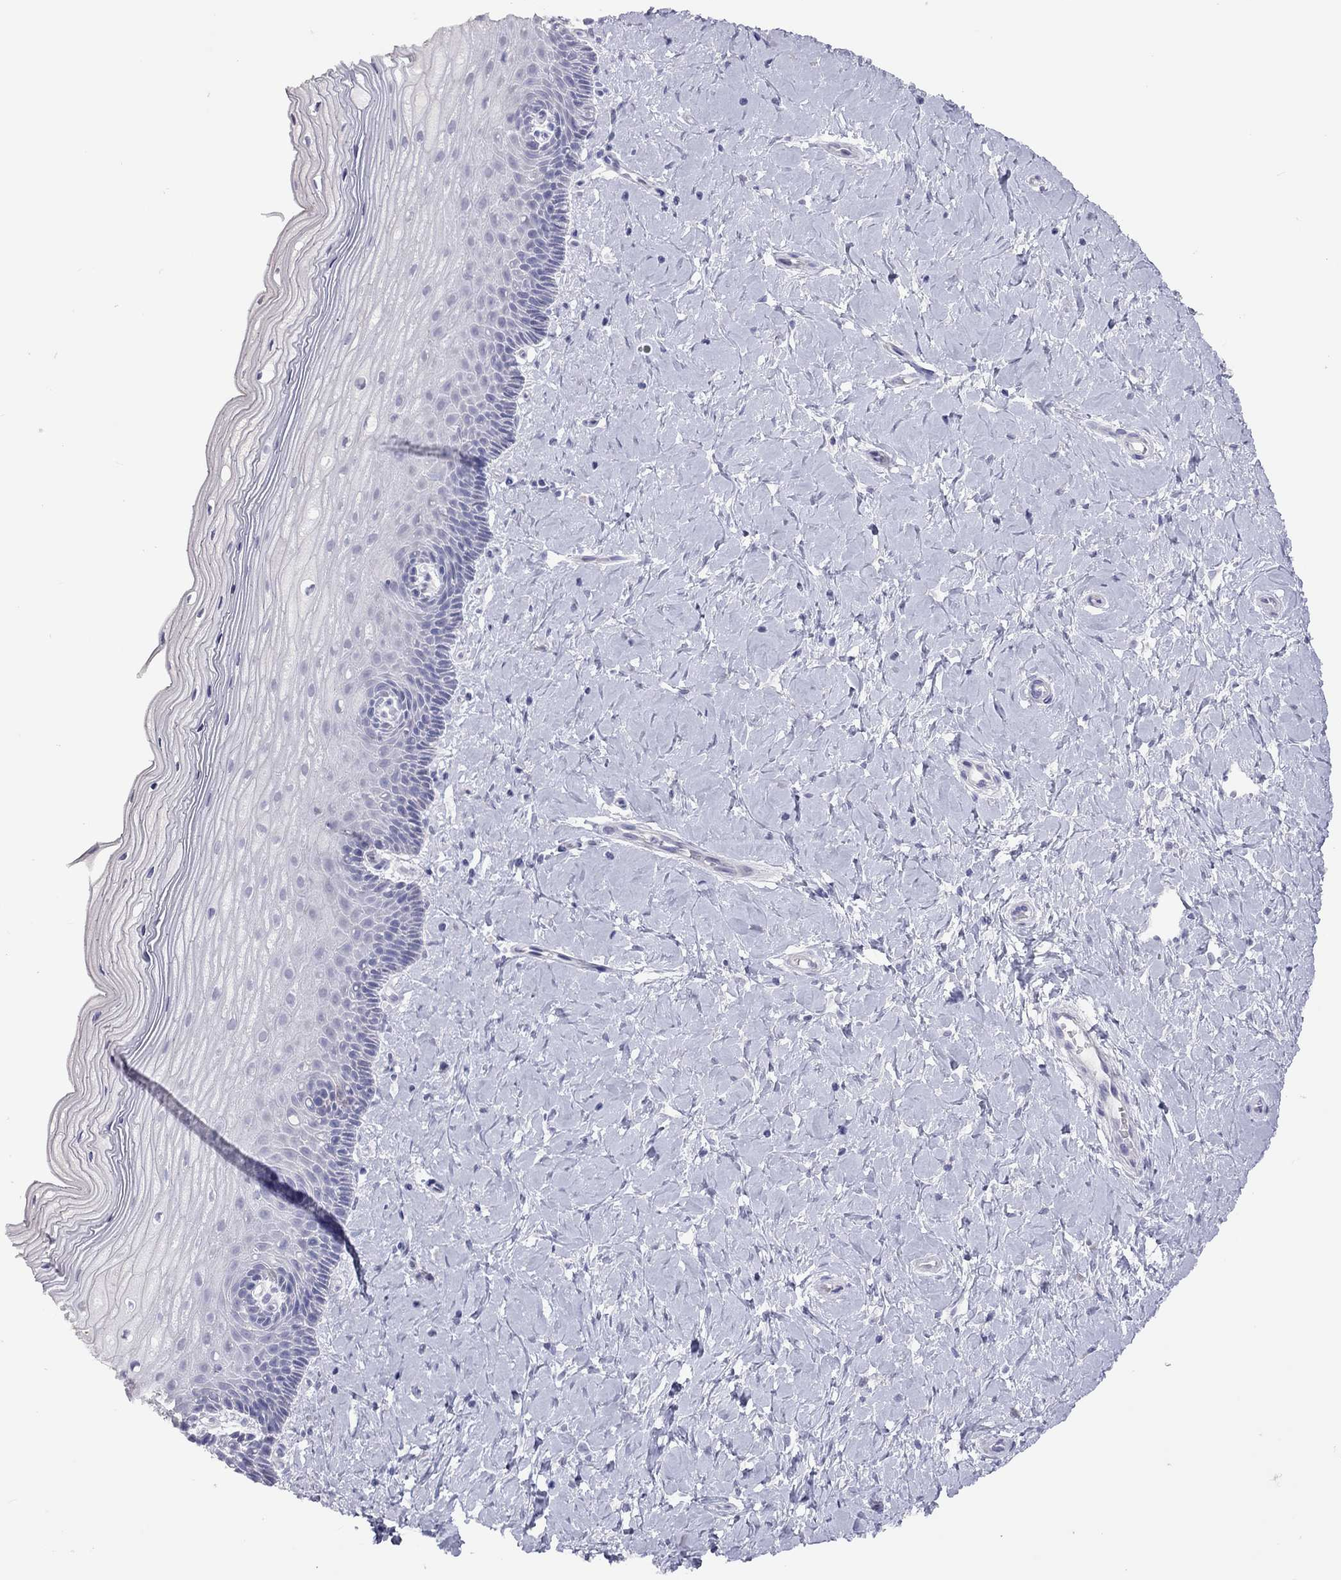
{"staining": {"intensity": "strong", "quantity": ">75%", "location": "cytoplasmic/membranous"}, "tissue": "cervix", "cell_type": "Glandular cells", "image_type": "normal", "snomed": [{"axis": "morphology", "description": "Normal tissue, NOS"}, {"axis": "topography", "description": "Cervix"}], "caption": "Immunohistochemistry (IHC) (DAB (3,3'-diaminobenzidine)) staining of unremarkable cervix demonstrates strong cytoplasmic/membranous protein expression in approximately >75% of glandular cells. (DAB (3,3'-diaminobenzidine) IHC with brightfield microscopy, high magnification).", "gene": "MUC16", "patient": {"sex": "female", "age": 37}}